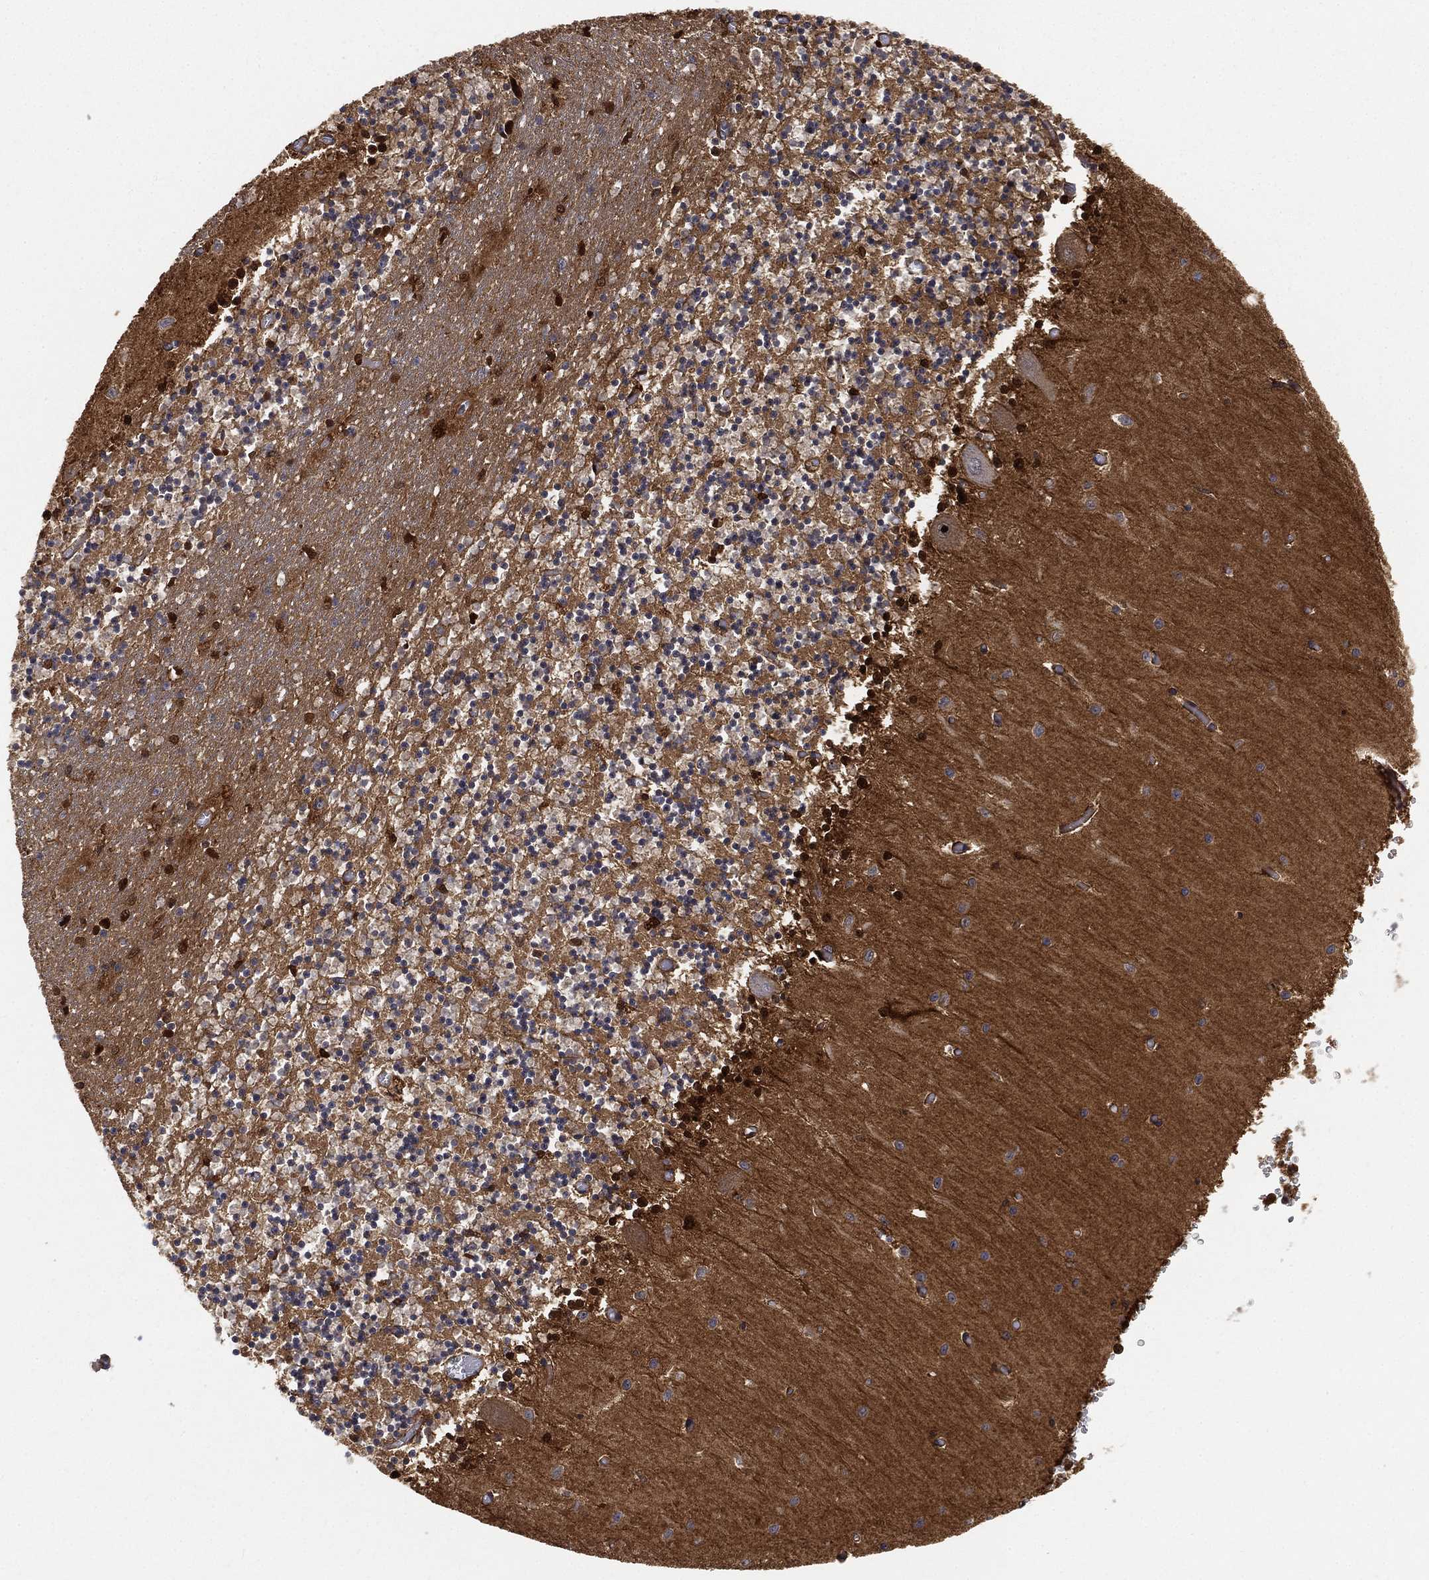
{"staining": {"intensity": "strong", "quantity": "<25%", "location": "nuclear"}, "tissue": "cerebellum", "cell_type": "Cells in granular layer", "image_type": "normal", "snomed": [{"axis": "morphology", "description": "Normal tissue, NOS"}, {"axis": "topography", "description": "Cerebellum"}], "caption": "Strong nuclear expression for a protein is seen in approximately <25% of cells in granular layer of unremarkable cerebellum using IHC.", "gene": "CRYL1", "patient": {"sex": "female", "age": 64}}